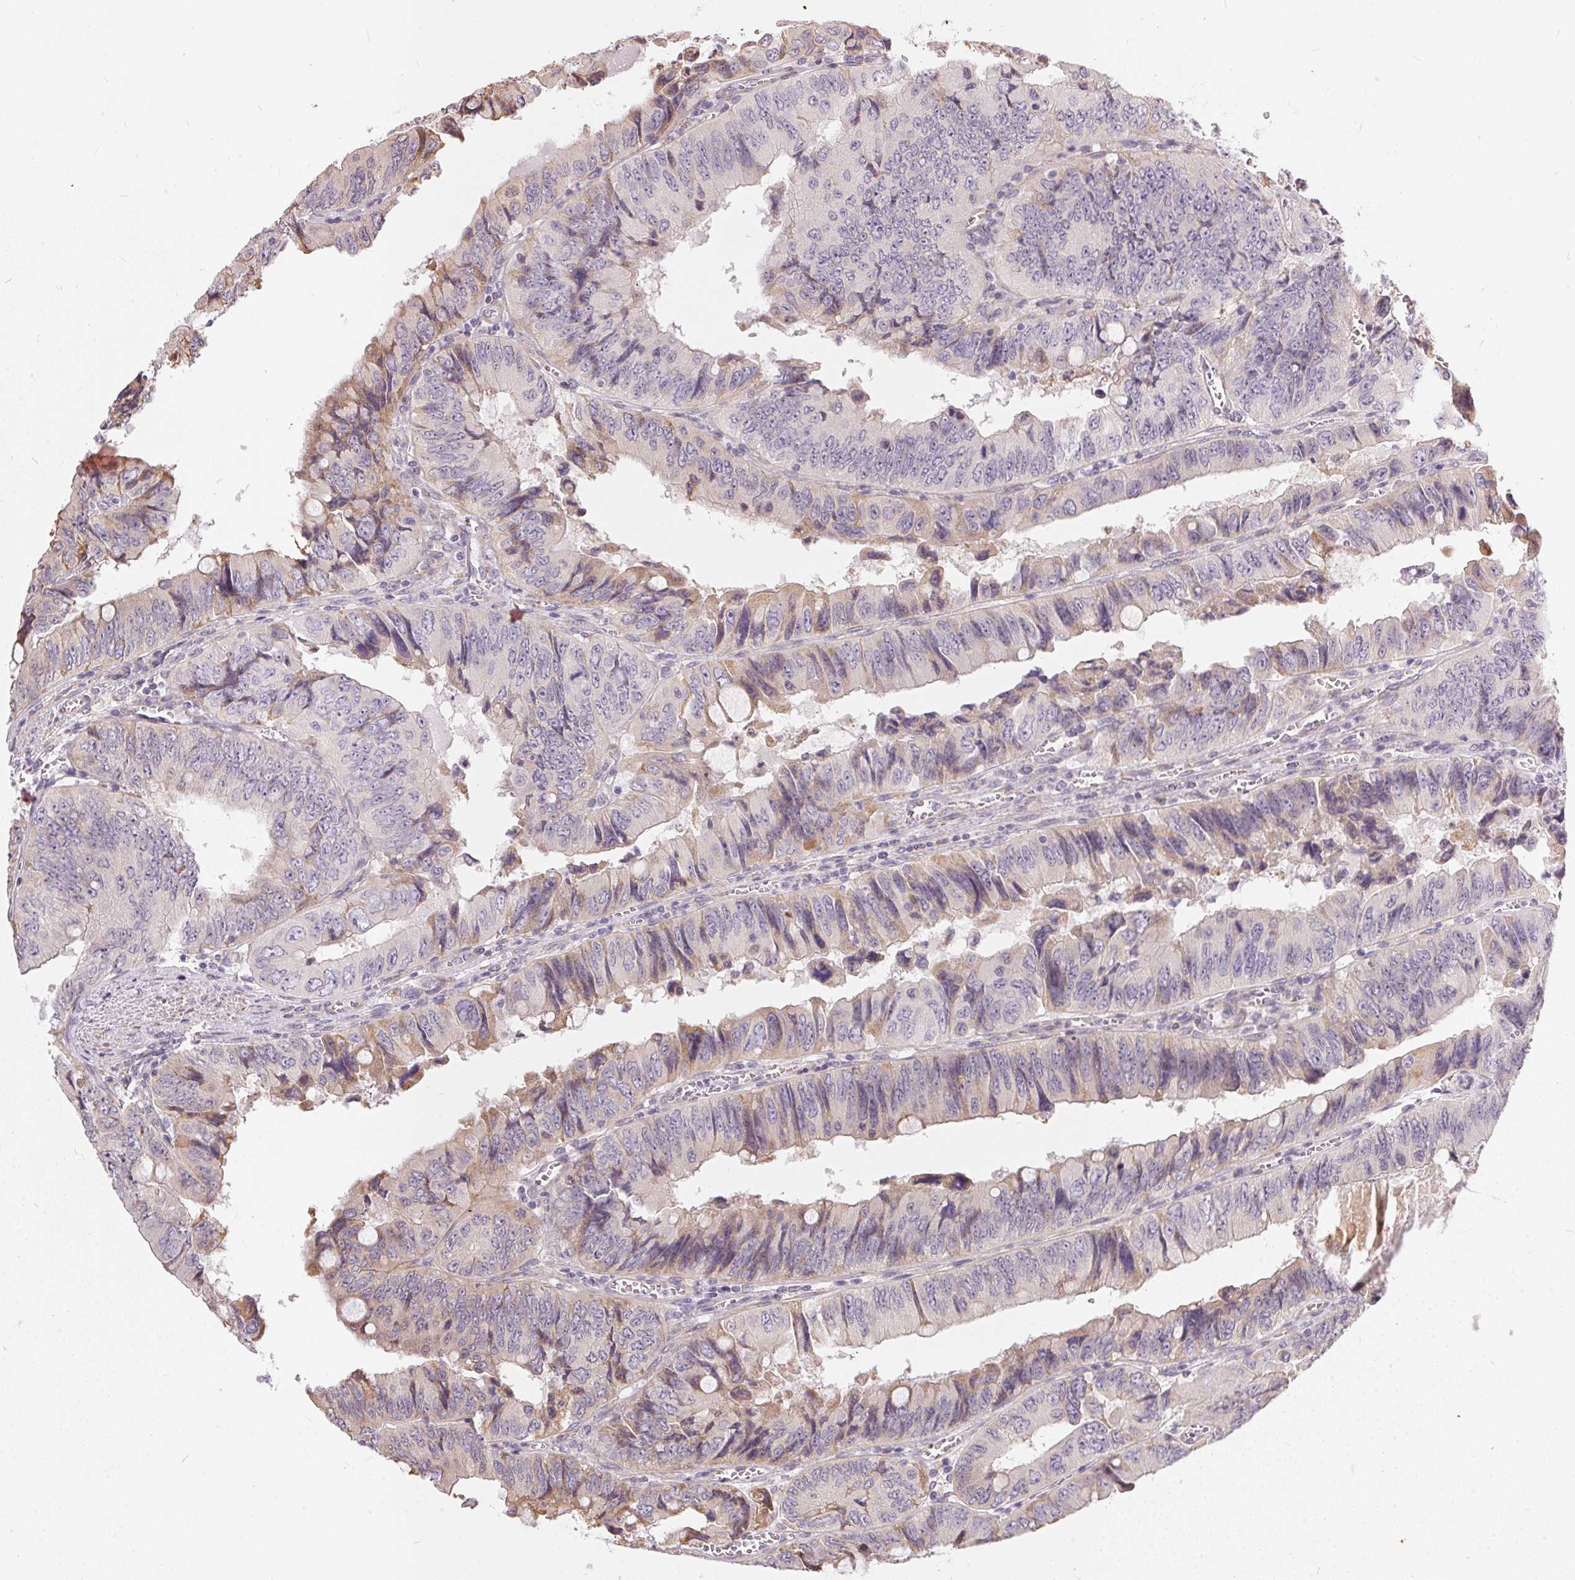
{"staining": {"intensity": "weak", "quantity": "<25%", "location": "cytoplasmic/membranous"}, "tissue": "colorectal cancer", "cell_type": "Tumor cells", "image_type": "cancer", "snomed": [{"axis": "morphology", "description": "Adenocarcinoma, NOS"}, {"axis": "topography", "description": "Colon"}], "caption": "Immunohistochemistry histopathology image of colorectal adenocarcinoma stained for a protein (brown), which reveals no positivity in tumor cells.", "gene": "VWA5B2", "patient": {"sex": "female", "age": 84}}